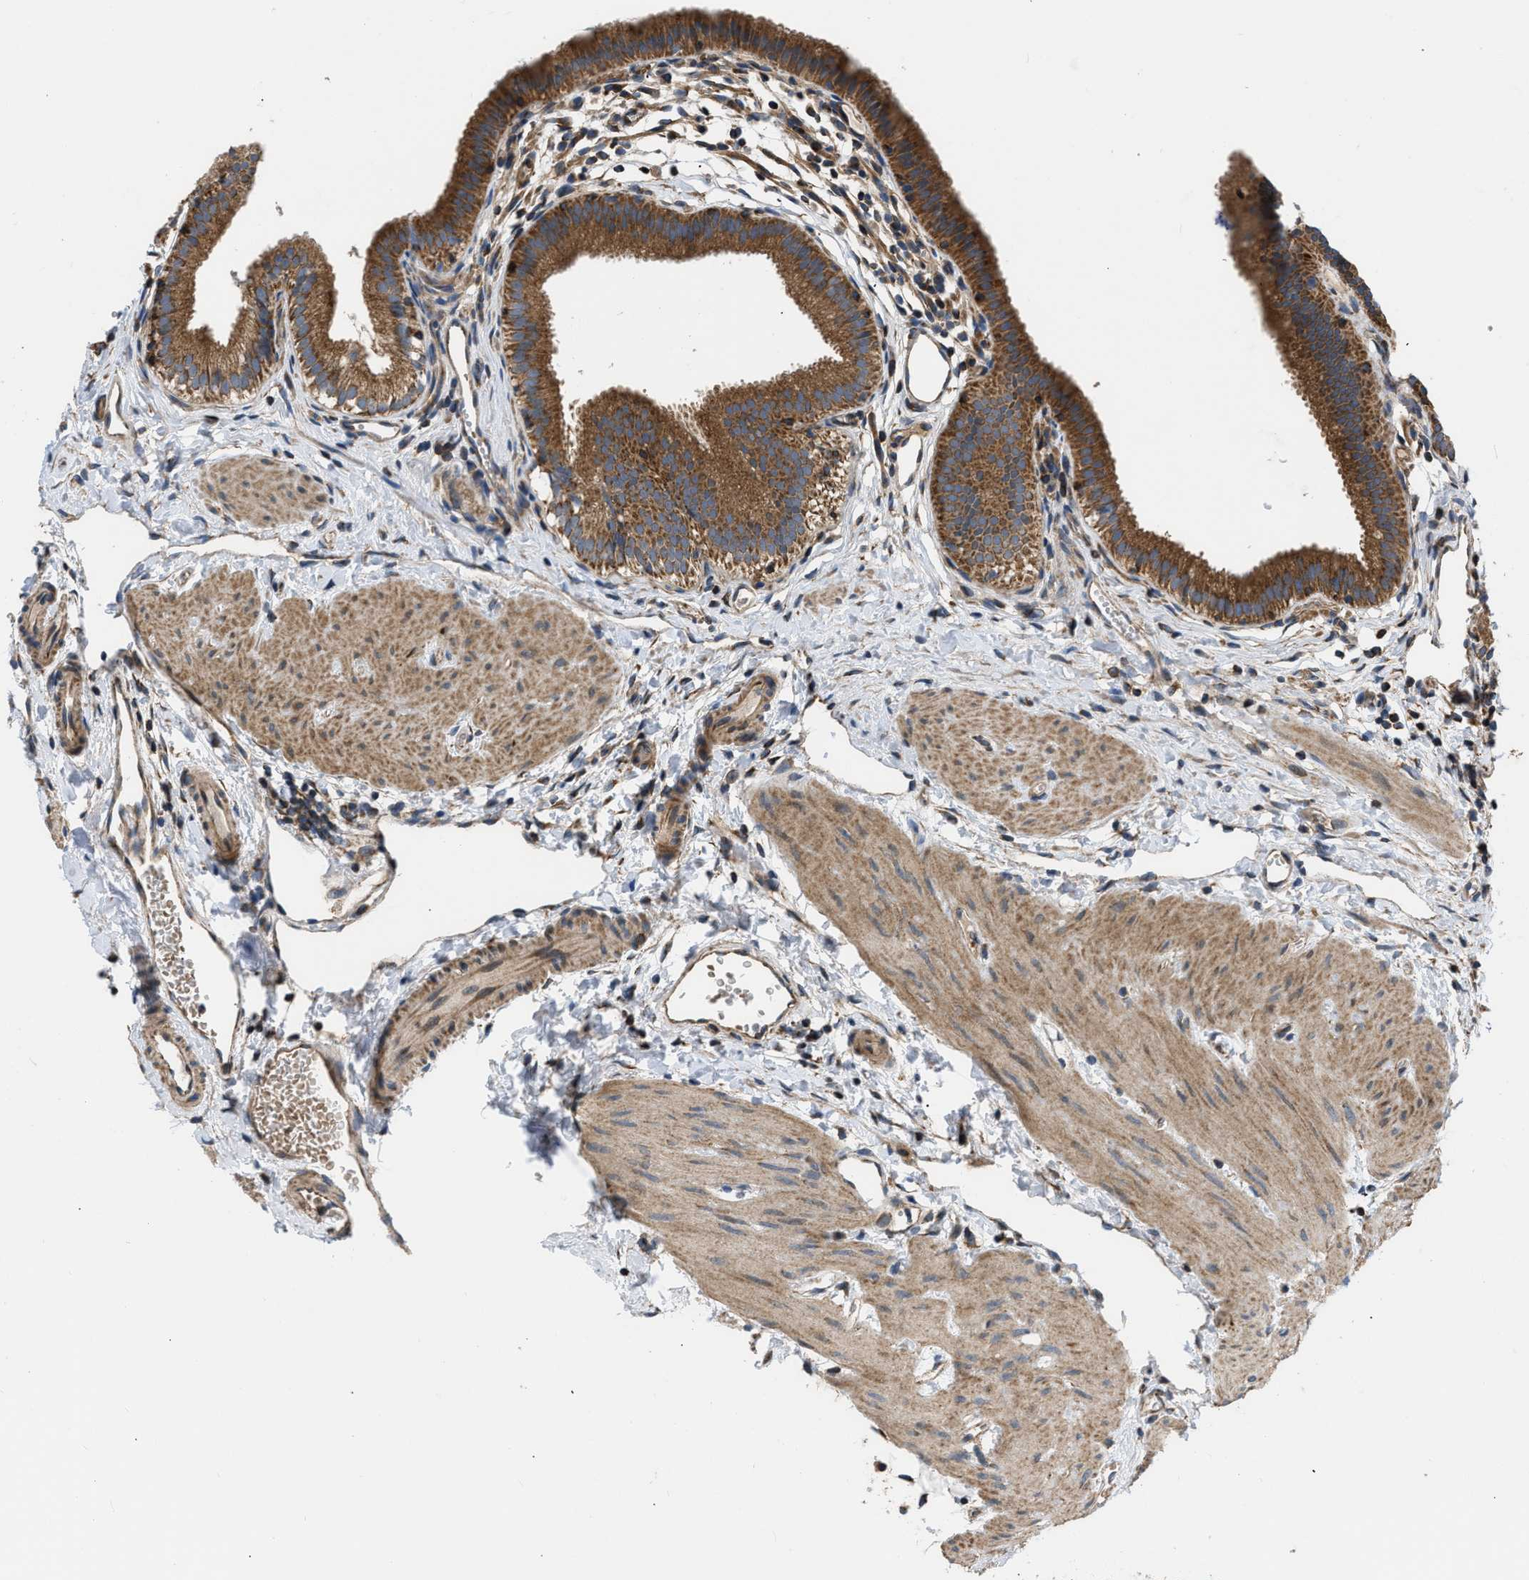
{"staining": {"intensity": "strong", "quantity": ">75%", "location": "cytoplasmic/membranous"}, "tissue": "gallbladder", "cell_type": "Glandular cells", "image_type": "normal", "snomed": [{"axis": "morphology", "description": "Normal tissue, NOS"}, {"axis": "topography", "description": "Gallbladder"}], "caption": "This is an image of immunohistochemistry staining of normal gallbladder, which shows strong staining in the cytoplasmic/membranous of glandular cells.", "gene": "OPTN", "patient": {"sex": "female", "age": 26}}